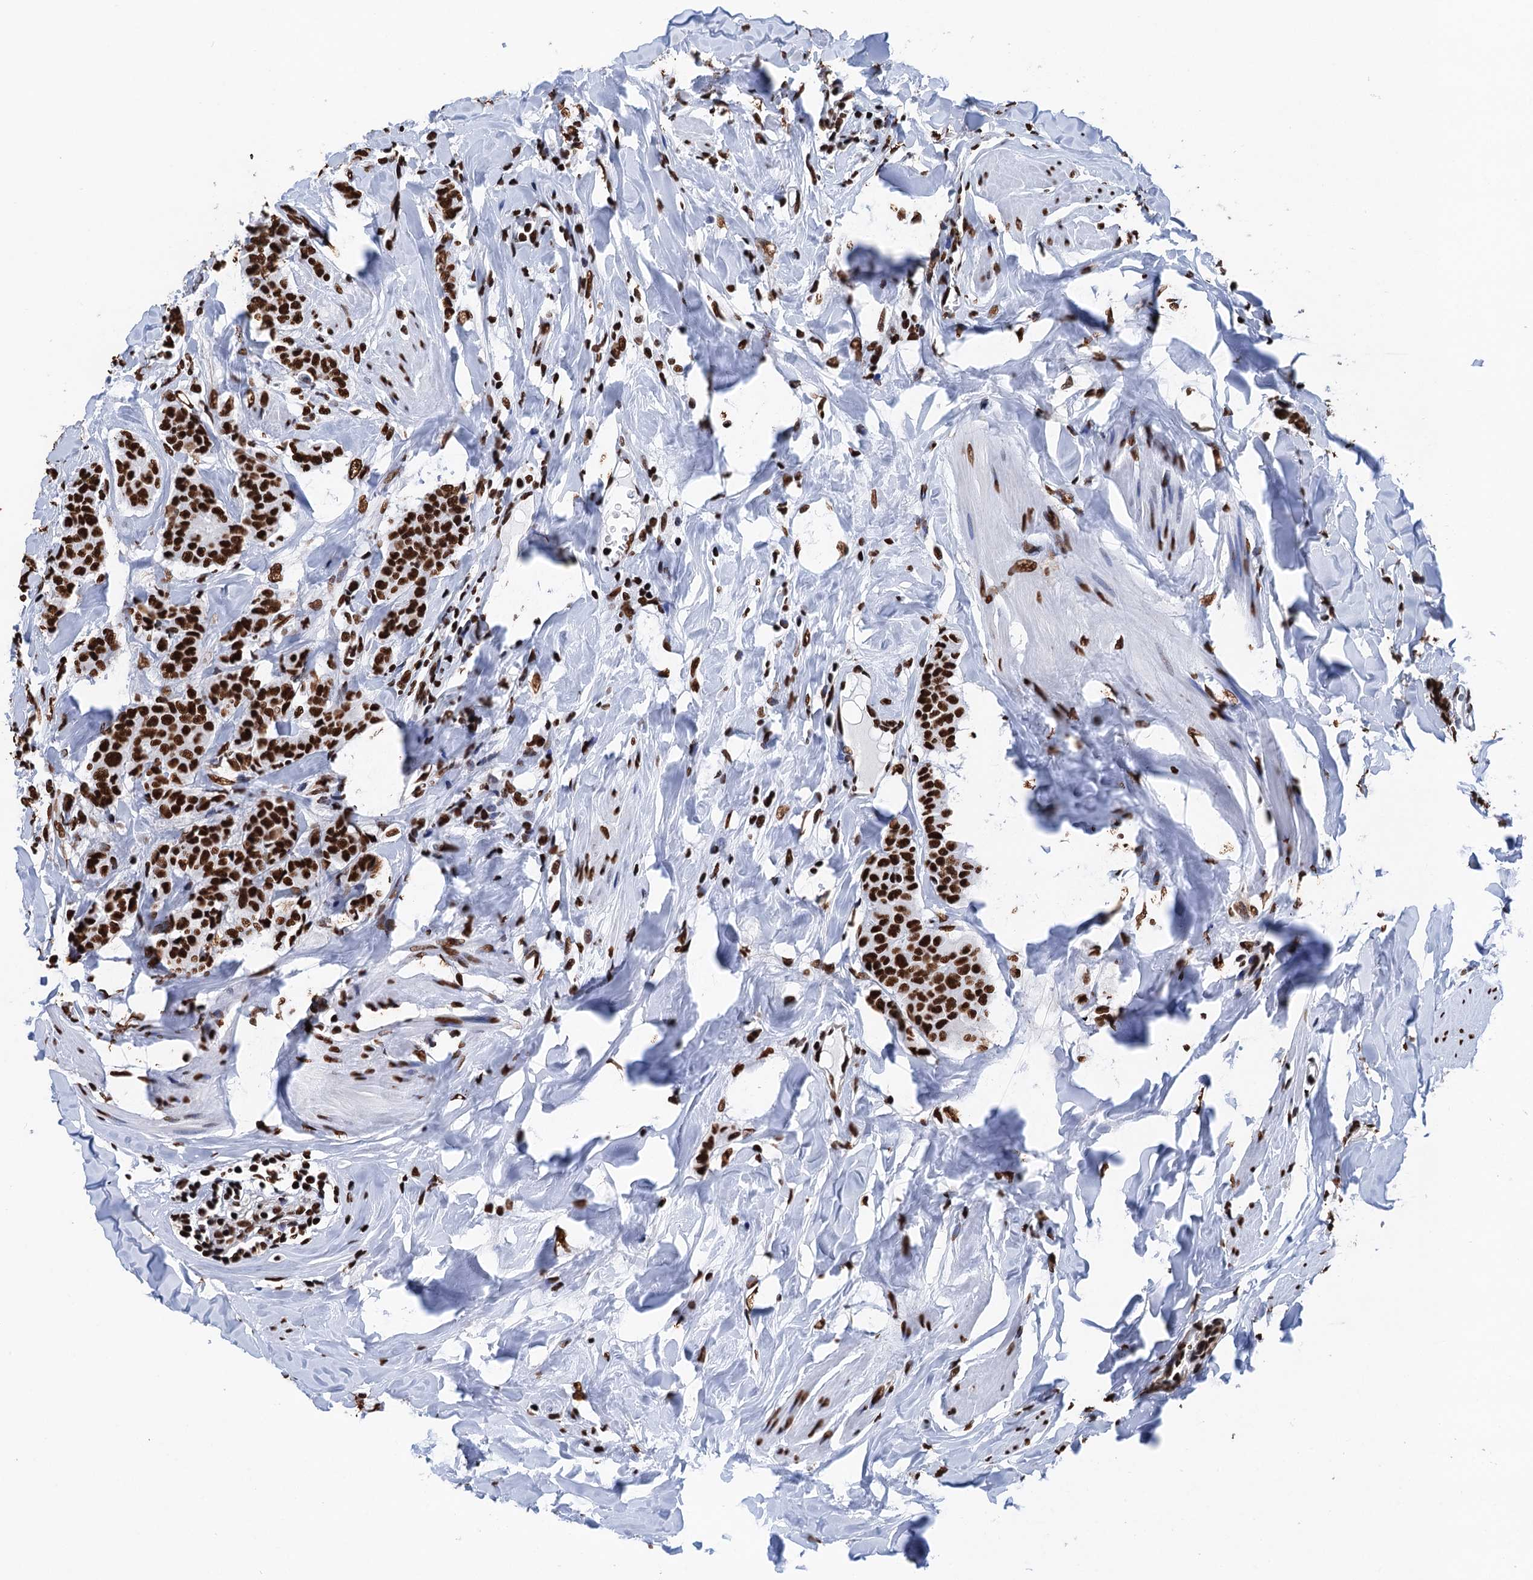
{"staining": {"intensity": "strong", "quantity": ">75%", "location": "nuclear"}, "tissue": "breast cancer", "cell_type": "Tumor cells", "image_type": "cancer", "snomed": [{"axis": "morphology", "description": "Duct carcinoma"}, {"axis": "topography", "description": "Breast"}], "caption": "Breast cancer (intraductal carcinoma) stained with immunohistochemistry shows strong nuclear expression in about >75% of tumor cells.", "gene": "UBA2", "patient": {"sex": "female", "age": 40}}